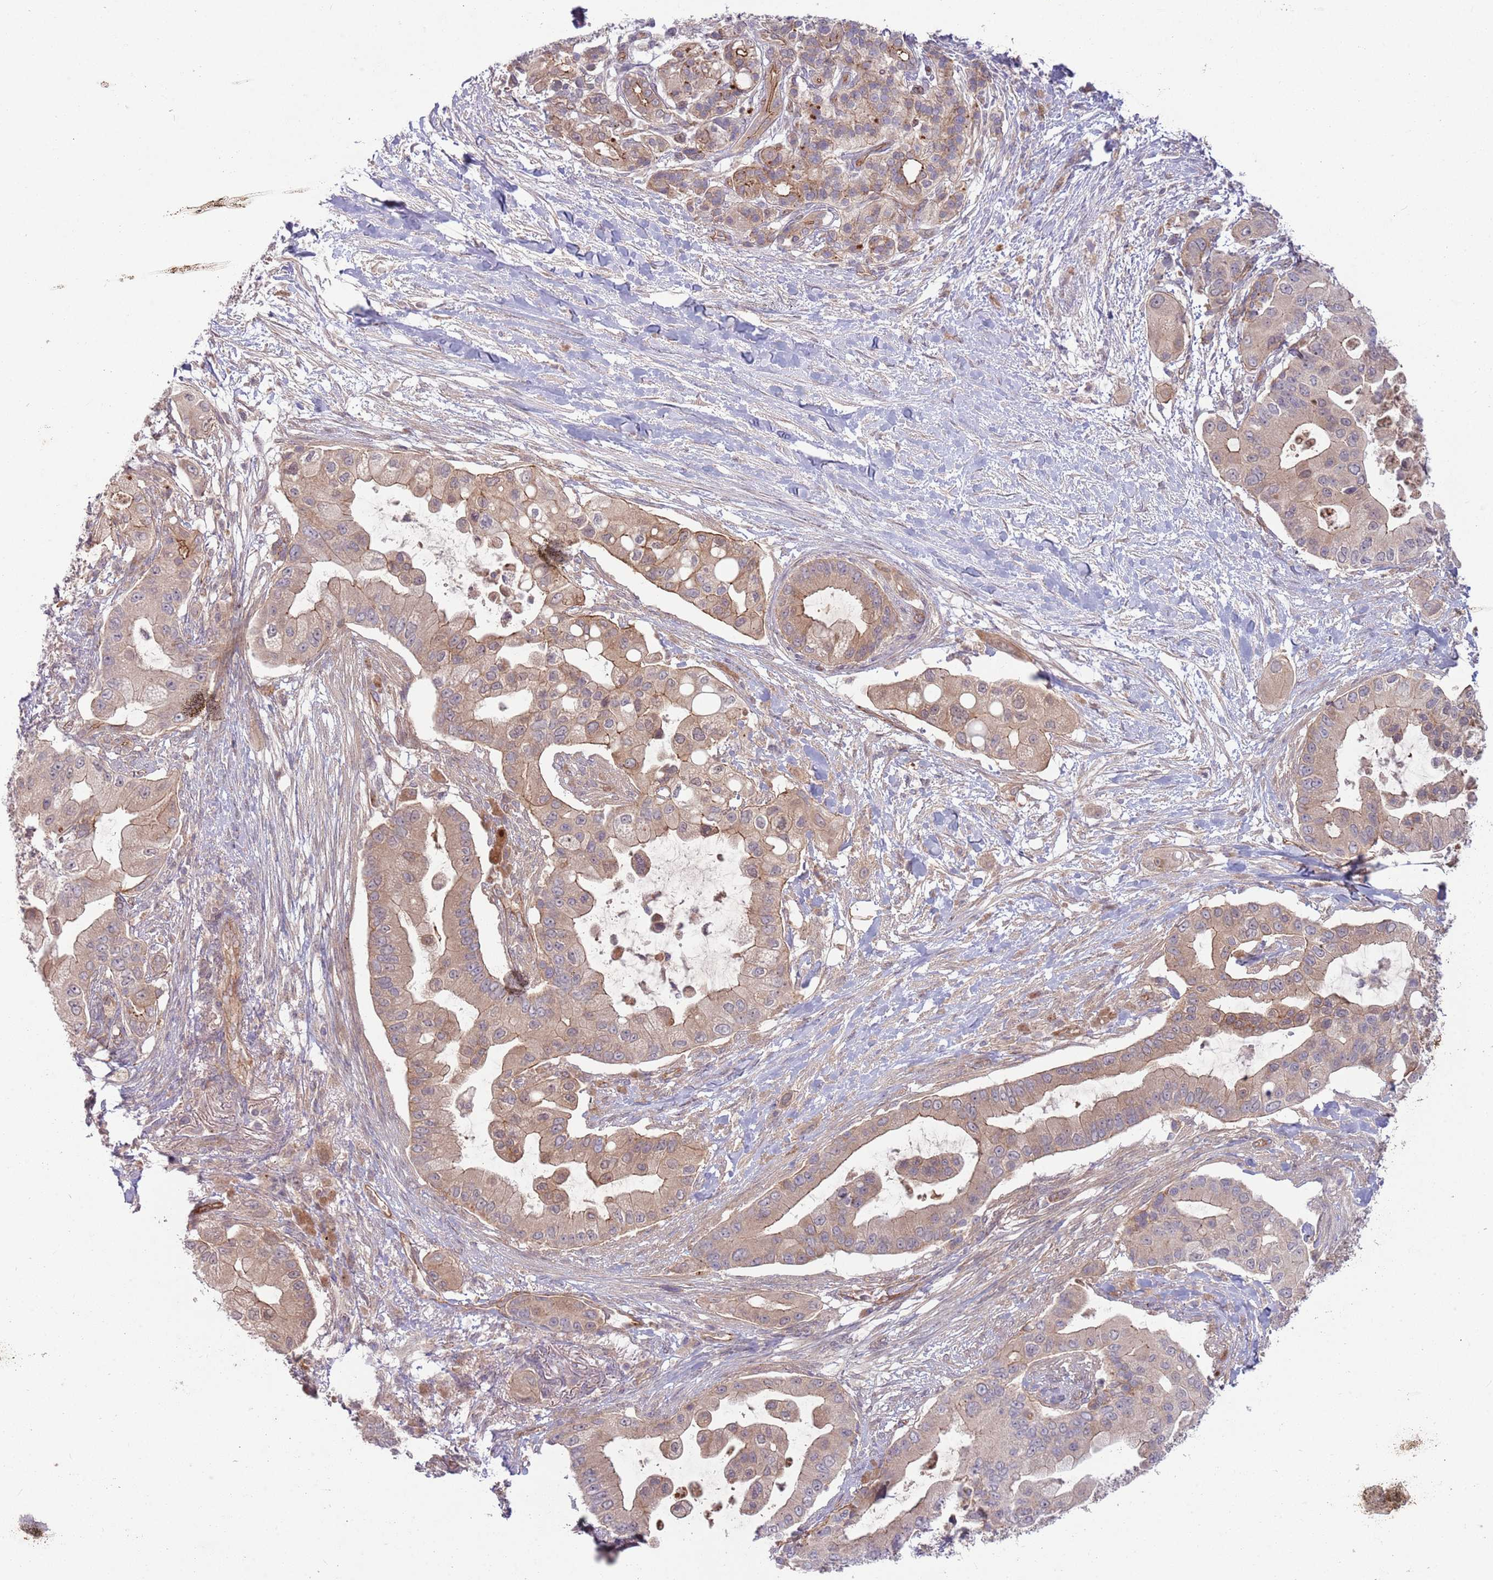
{"staining": {"intensity": "weak", "quantity": ">75%", "location": "cytoplasmic/membranous"}, "tissue": "pancreatic cancer", "cell_type": "Tumor cells", "image_type": "cancer", "snomed": [{"axis": "morphology", "description": "Adenocarcinoma, NOS"}, {"axis": "topography", "description": "Pancreas"}], "caption": "Human pancreatic cancer stained for a protein (brown) shows weak cytoplasmic/membranous positive staining in approximately >75% of tumor cells.", "gene": "SAV1", "patient": {"sex": "male", "age": 57}}